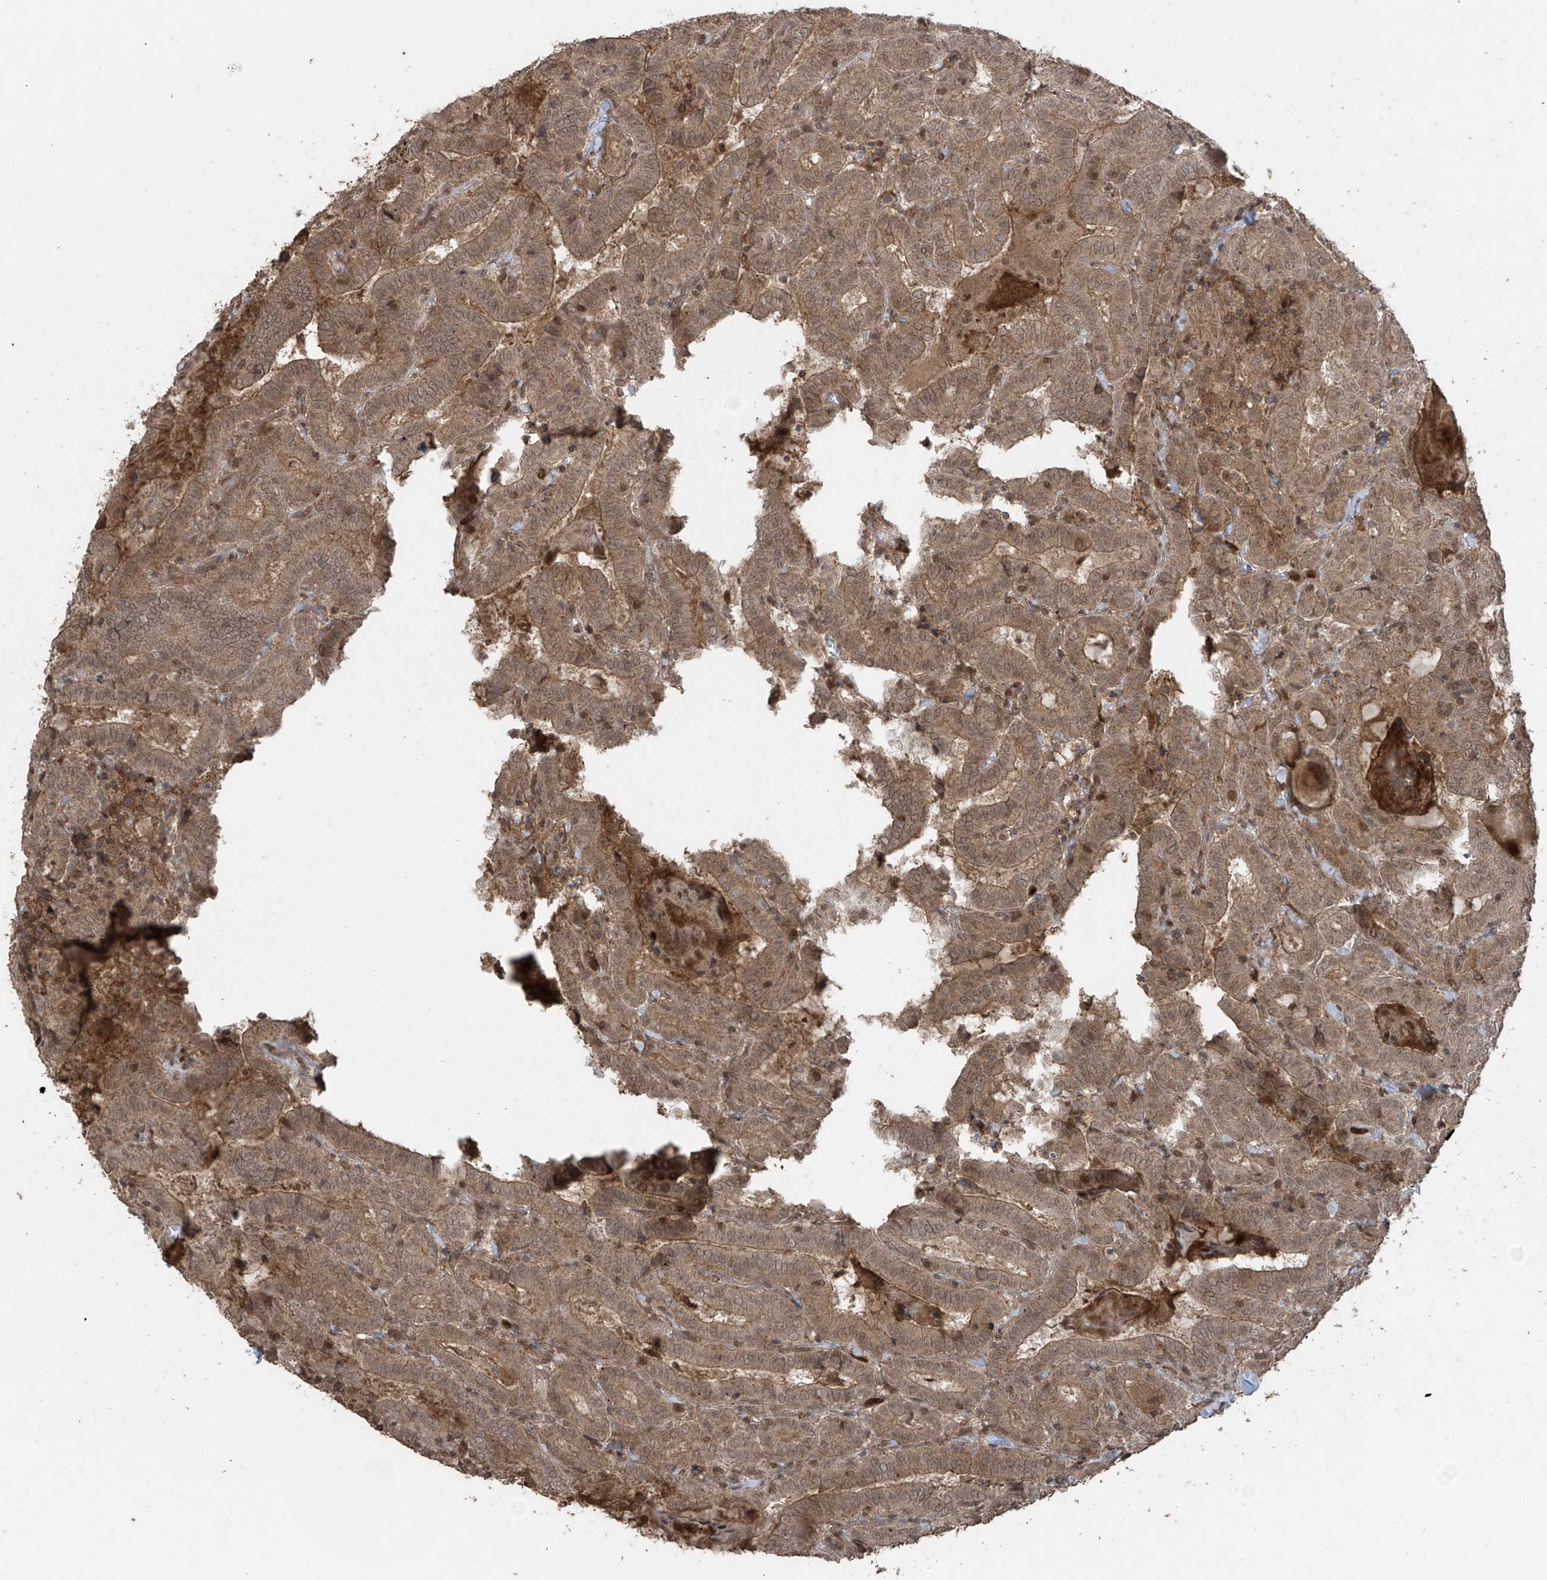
{"staining": {"intensity": "moderate", "quantity": ">75%", "location": "cytoplasmic/membranous"}, "tissue": "thyroid cancer", "cell_type": "Tumor cells", "image_type": "cancer", "snomed": [{"axis": "morphology", "description": "Papillary adenocarcinoma, NOS"}, {"axis": "topography", "description": "Thyroid gland"}], "caption": "Immunohistochemical staining of thyroid papillary adenocarcinoma demonstrates medium levels of moderate cytoplasmic/membranous protein positivity in approximately >75% of tumor cells.", "gene": "PGPEP1", "patient": {"sex": "female", "age": 72}}